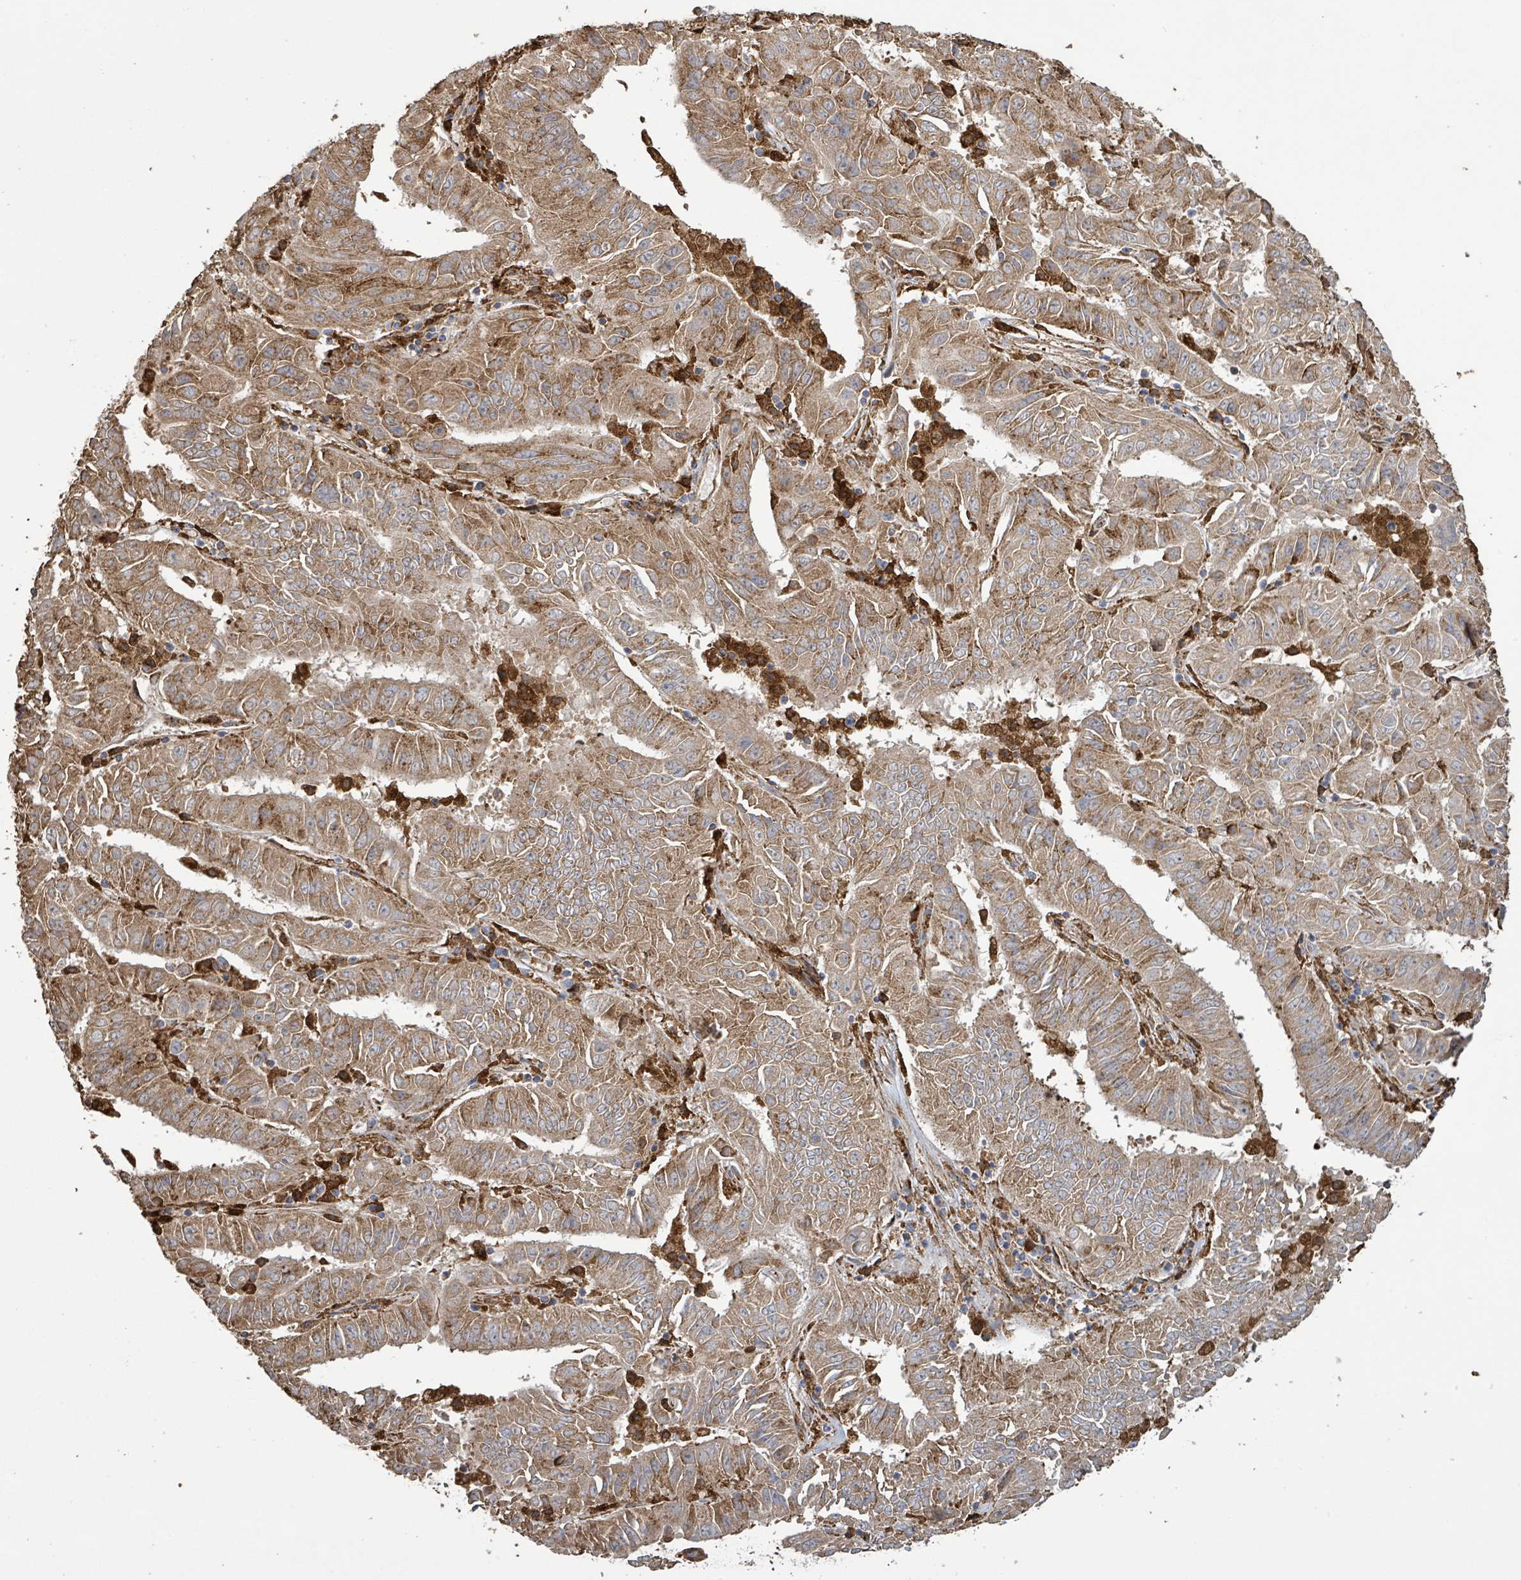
{"staining": {"intensity": "moderate", "quantity": ">75%", "location": "cytoplasmic/membranous"}, "tissue": "pancreatic cancer", "cell_type": "Tumor cells", "image_type": "cancer", "snomed": [{"axis": "morphology", "description": "Adenocarcinoma, NOS"}, {"axis": "topography", "description": "Pancreas"}], "caption": "Adenocarcinoma (pancreatic) stained with immunohistochemistry displays moderate cytoplasmic/membranous positivity in approximately >75% of tumor cells.", "gene": "ARPIN", "patient": {"sex": "male", "age": 63}}